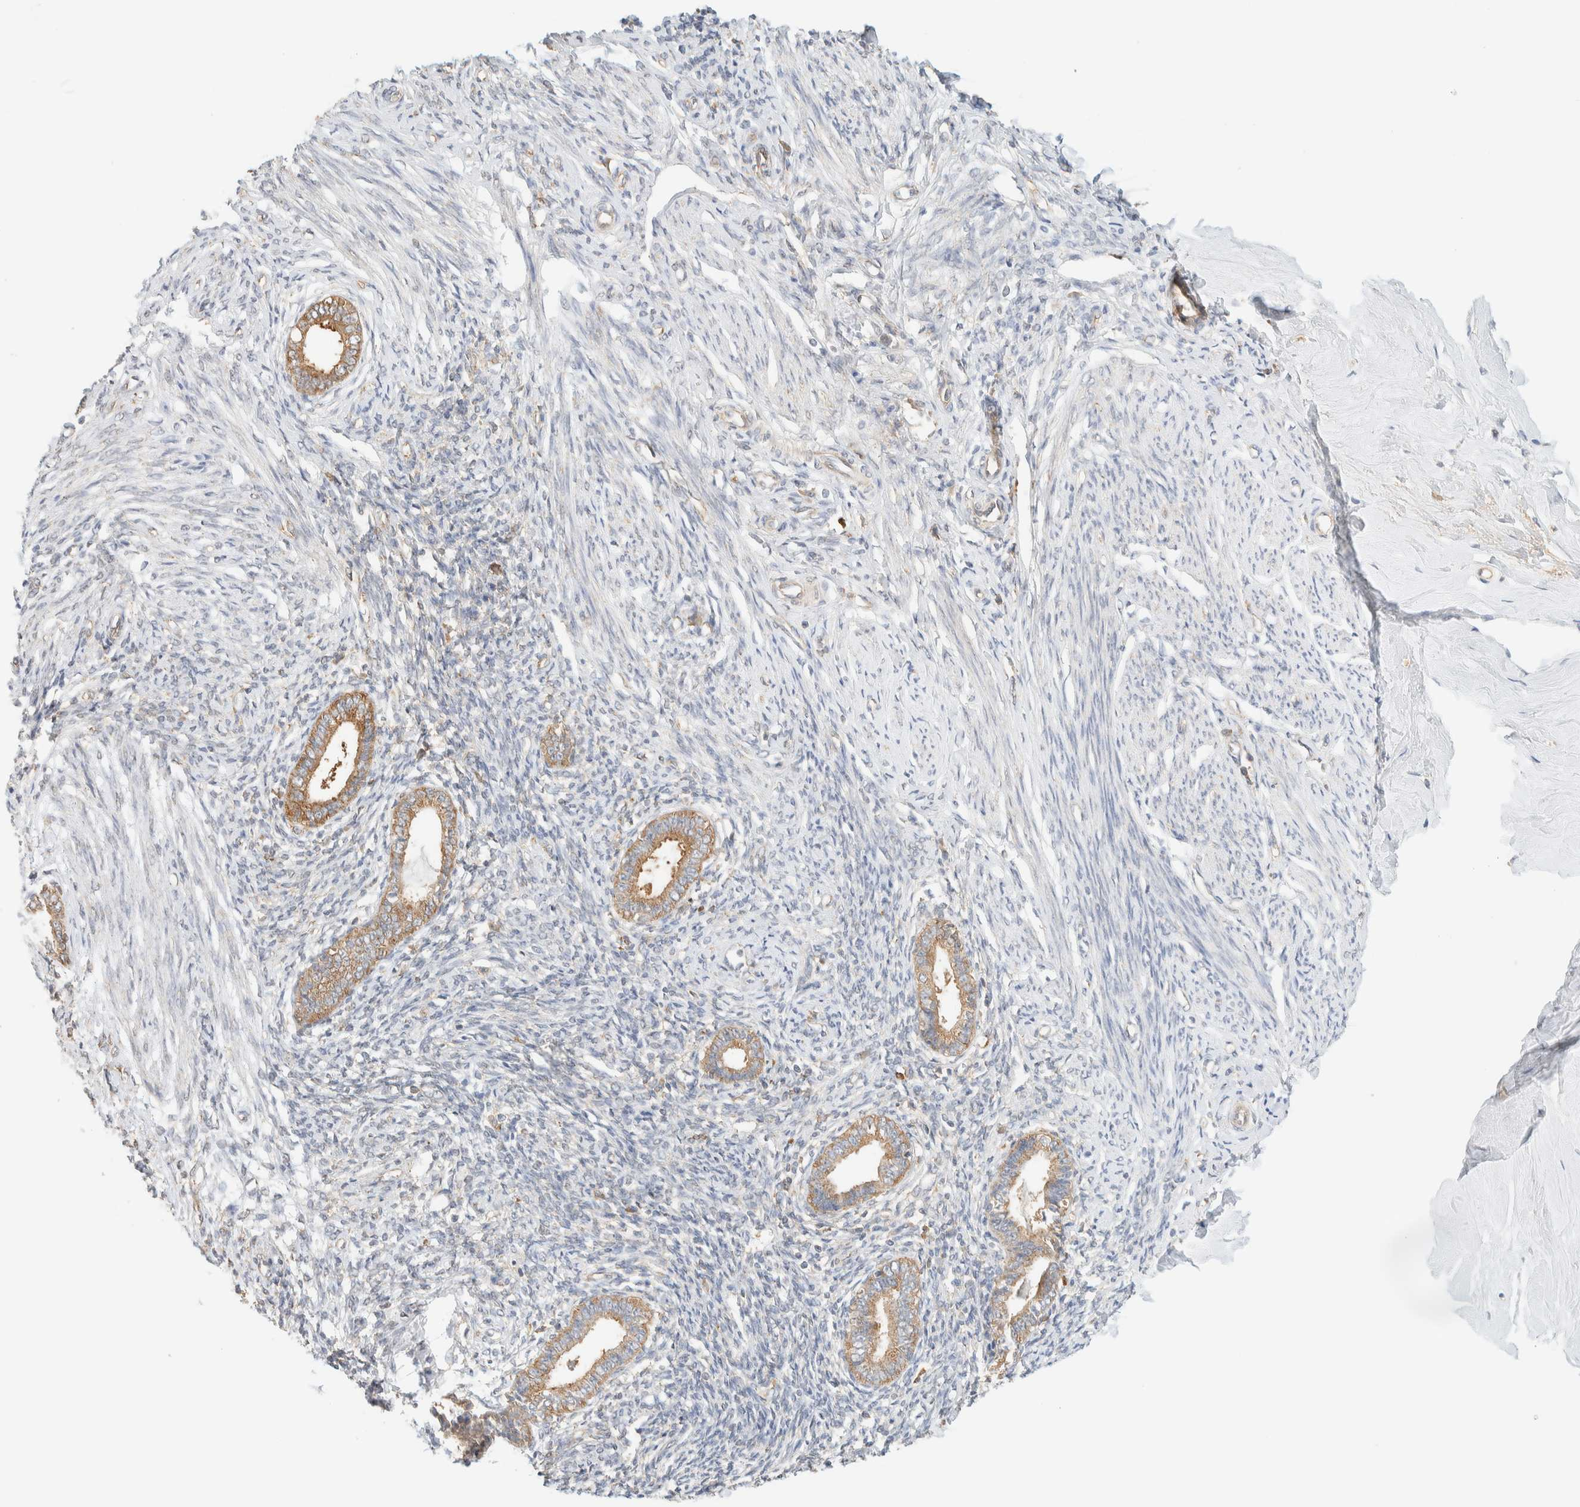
{"staining": {"intensity": "weak", "quantity": "25%-75%", "location": "cytoplasmic/membranous"}, "tissue": "endometrium", "cell_type": "Cells in endometrial stroma", "image_type": "normal", "snomed": [{"axis": "morphology", "description": "Normal tissue, NOS"}, {"axis": "topography", "description": "Endometrium"}], "caption": "Immunohistochemistry (DAB (3,3'-diaminobenzidine)) staining of normal endometrium shows weak cytoplasmic/membranous protein staining in approximately 25%-75% of cells in endometrial stroma. (Brightfield microscopy of DAB IHC at high magnification).", "gene": "TBC1D8B", "patient": {"sex": "female", "age": 56}}